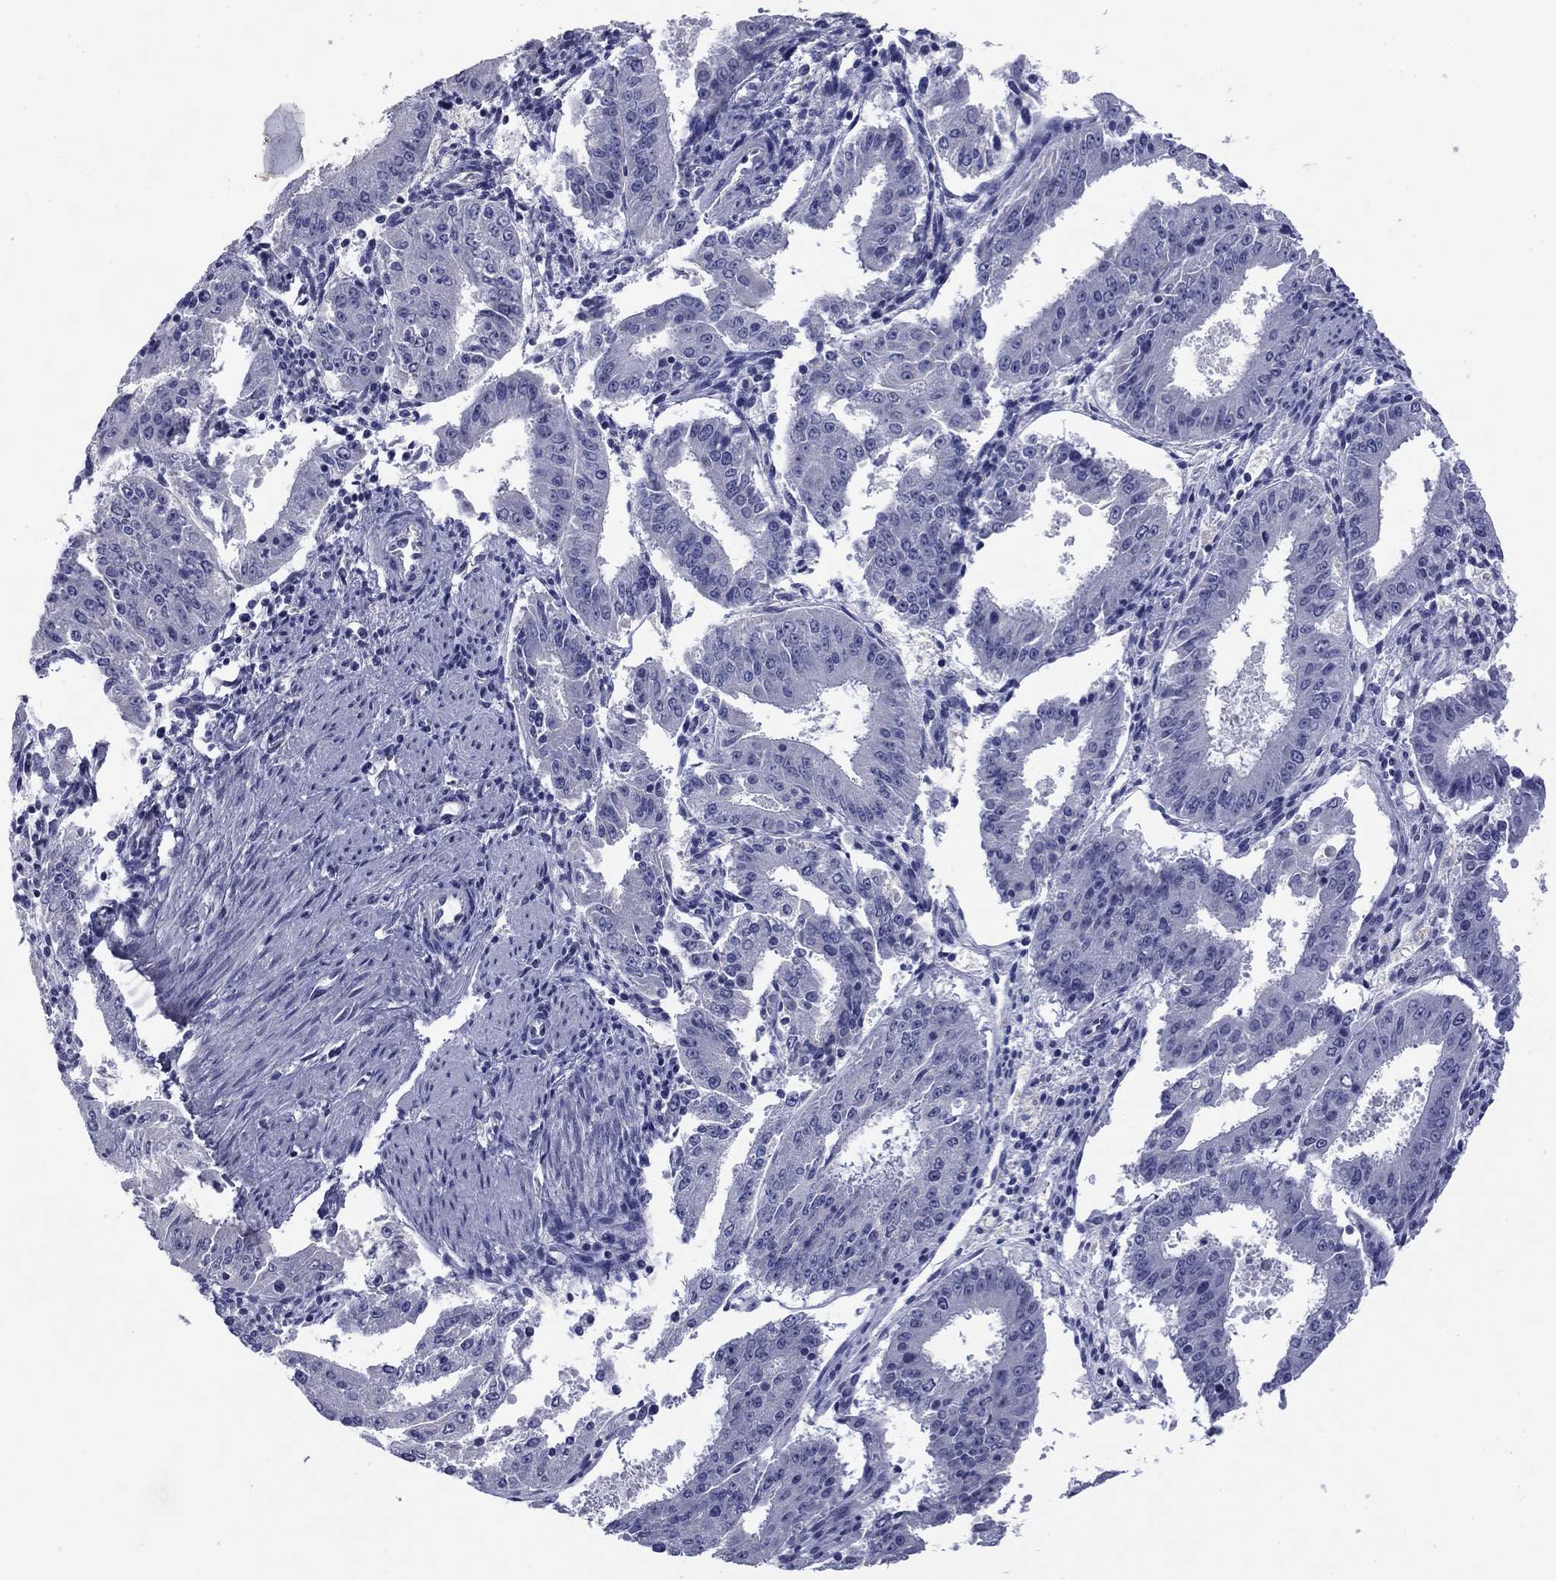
{"staining": {"intensity": "negative", "quantity": "none", "location": "none"}, "tissue": "ovarian cancer", "cell_type": "Tumor cells", "image_type": "cancer", "snomed": [{"axis": "morphology", "description": "Carcinoma, endometroid"}, {"axis": "topography", "description": "Ovary"}], "caption": "Human endometroid carcinoma (ovarian) stained for a protein using immunohistochemistry exhibits no staining in tumor cells.", "gene": "HAO1", "patient": {"sex": "female", "age": 42}}